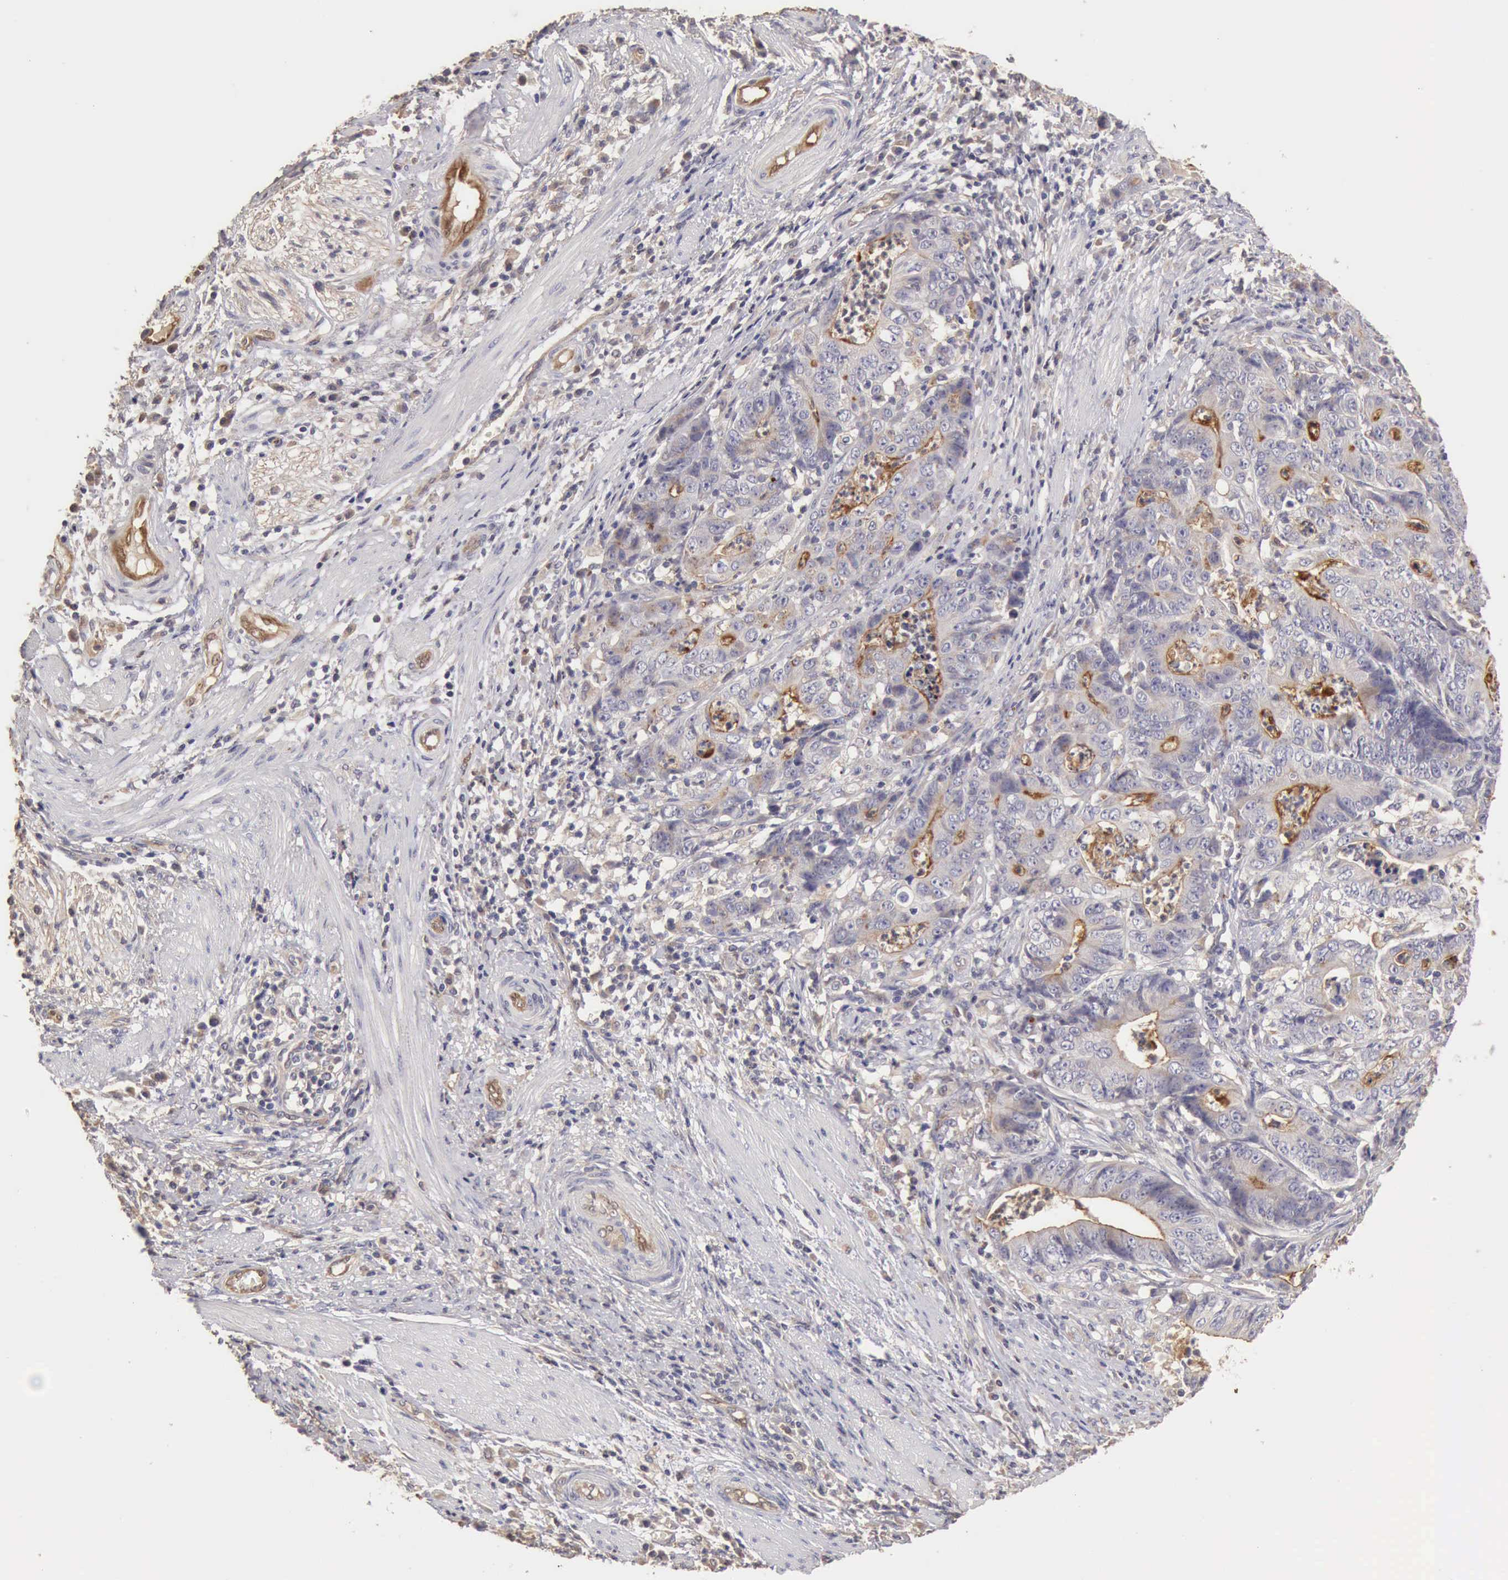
{"staining": {"intensity": "negative", "quantity": "none", "location": "none"}, "tissue": "stomach cancer", "cell_type": "Tumor cells", "image_type": "cancer", "snomed": [{"axis": "morphology", "description": "Adenocarcinoma, NOS"}, {"axis": "topography", "description": "Stomach, lower"}], "caption": "Immunohistochemistry (IHC) of human stomach cancer (adenocarcinoma) reveals no positivity in tumor cells.", "gene": "BMX", "patient": {"sex": "female", "age": 86}}